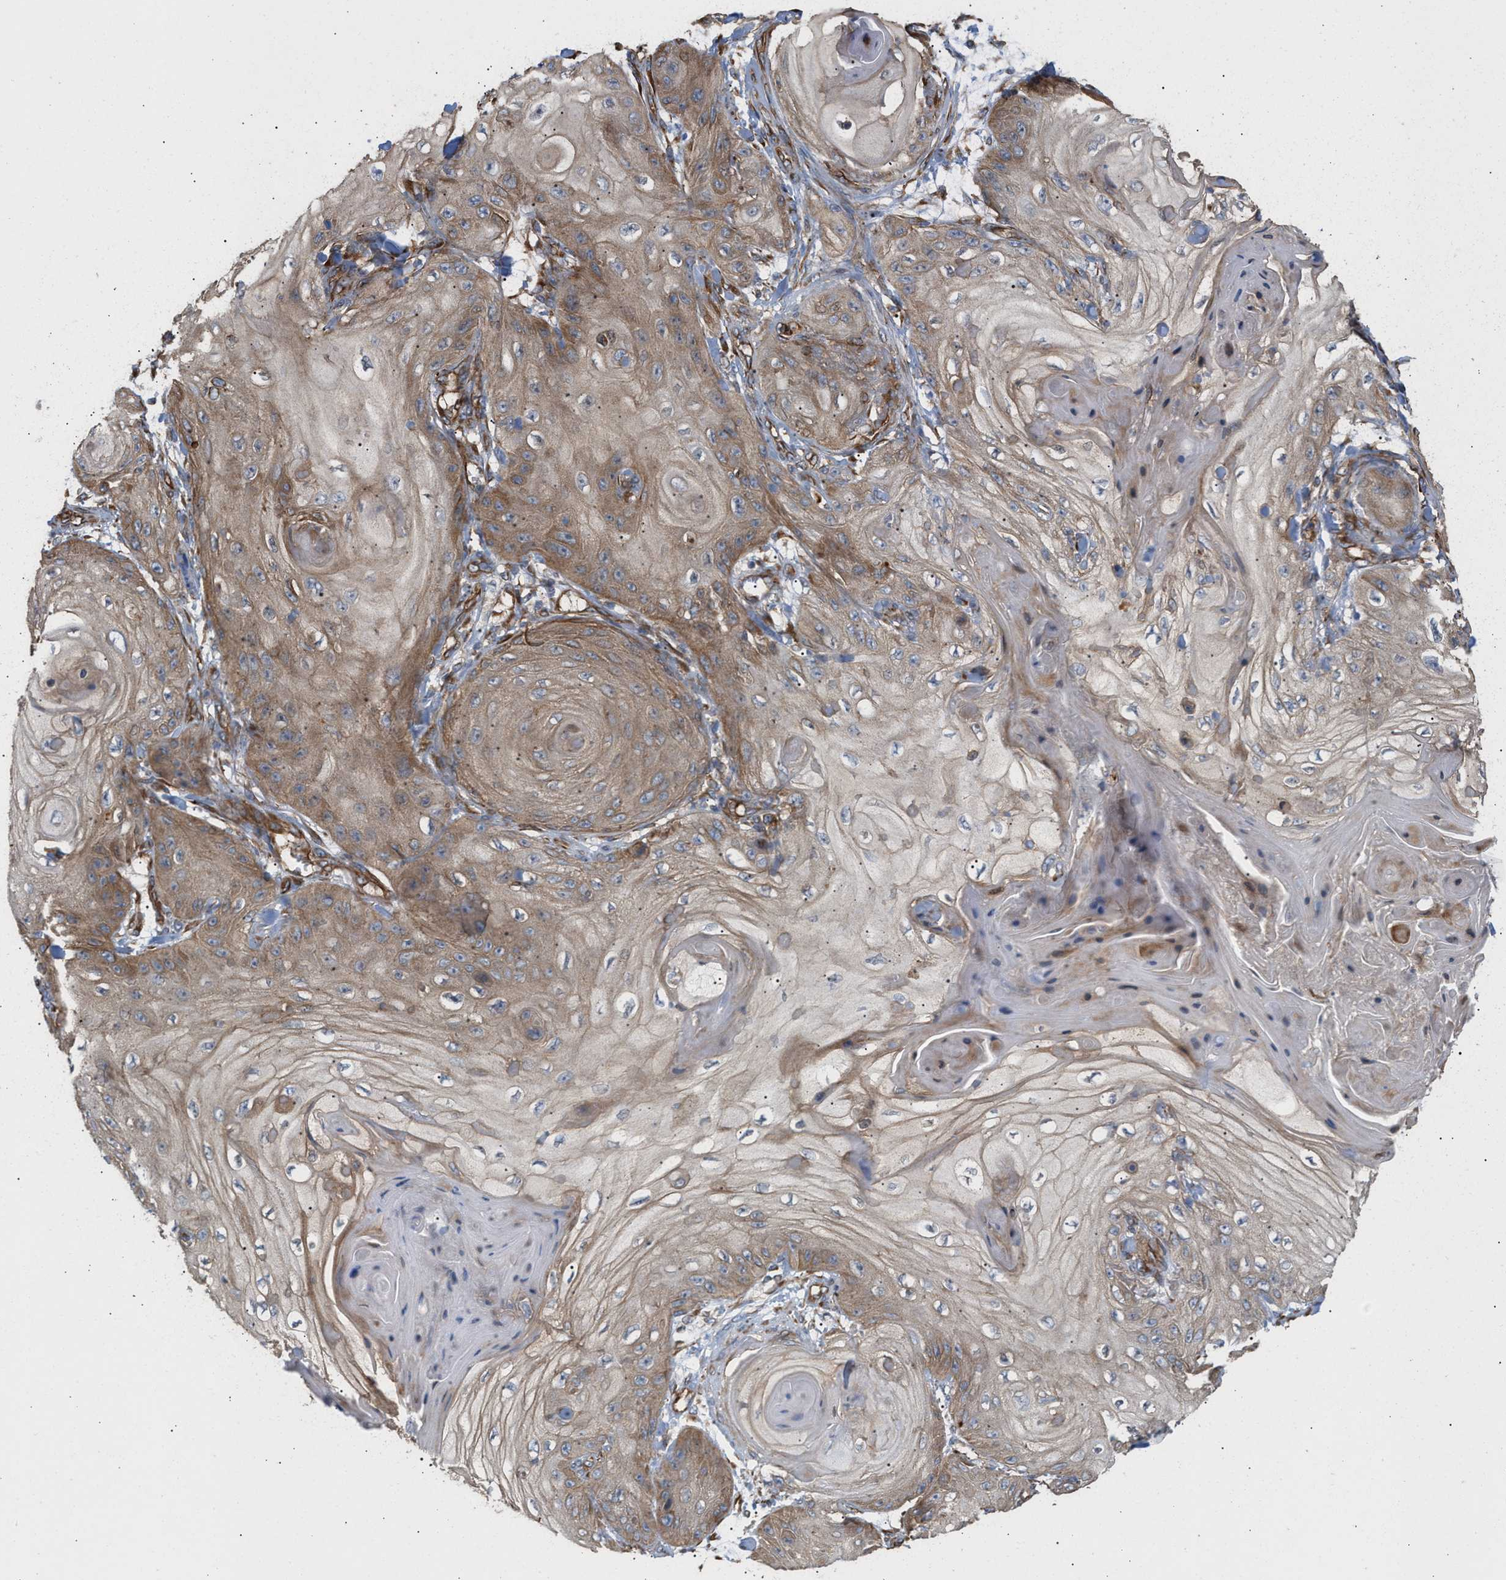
{"staining": {"intensity": "moderate", "quantity": "25%-75%", "location": "cytoplasmic/membranous"}, "tissue": "skin cancer", "cell_type": "Tumor cells", "image_type": "cancer", "snomed": [{"axis": "morphology", "description": "Squamous cell carcinoma, NOS"}, {"axis": "topography", "description": "Skin"}], "caption": "An image showing moderate cytoplasmic/membranous positivity in approximately 25%-75% of tumor cells in skin cancer (squamous cell carcinoma), as visualized by brown immunohistochemical staining.", "gene": "EPS15L1", "patient": {"sex": "male", "age": 74}}